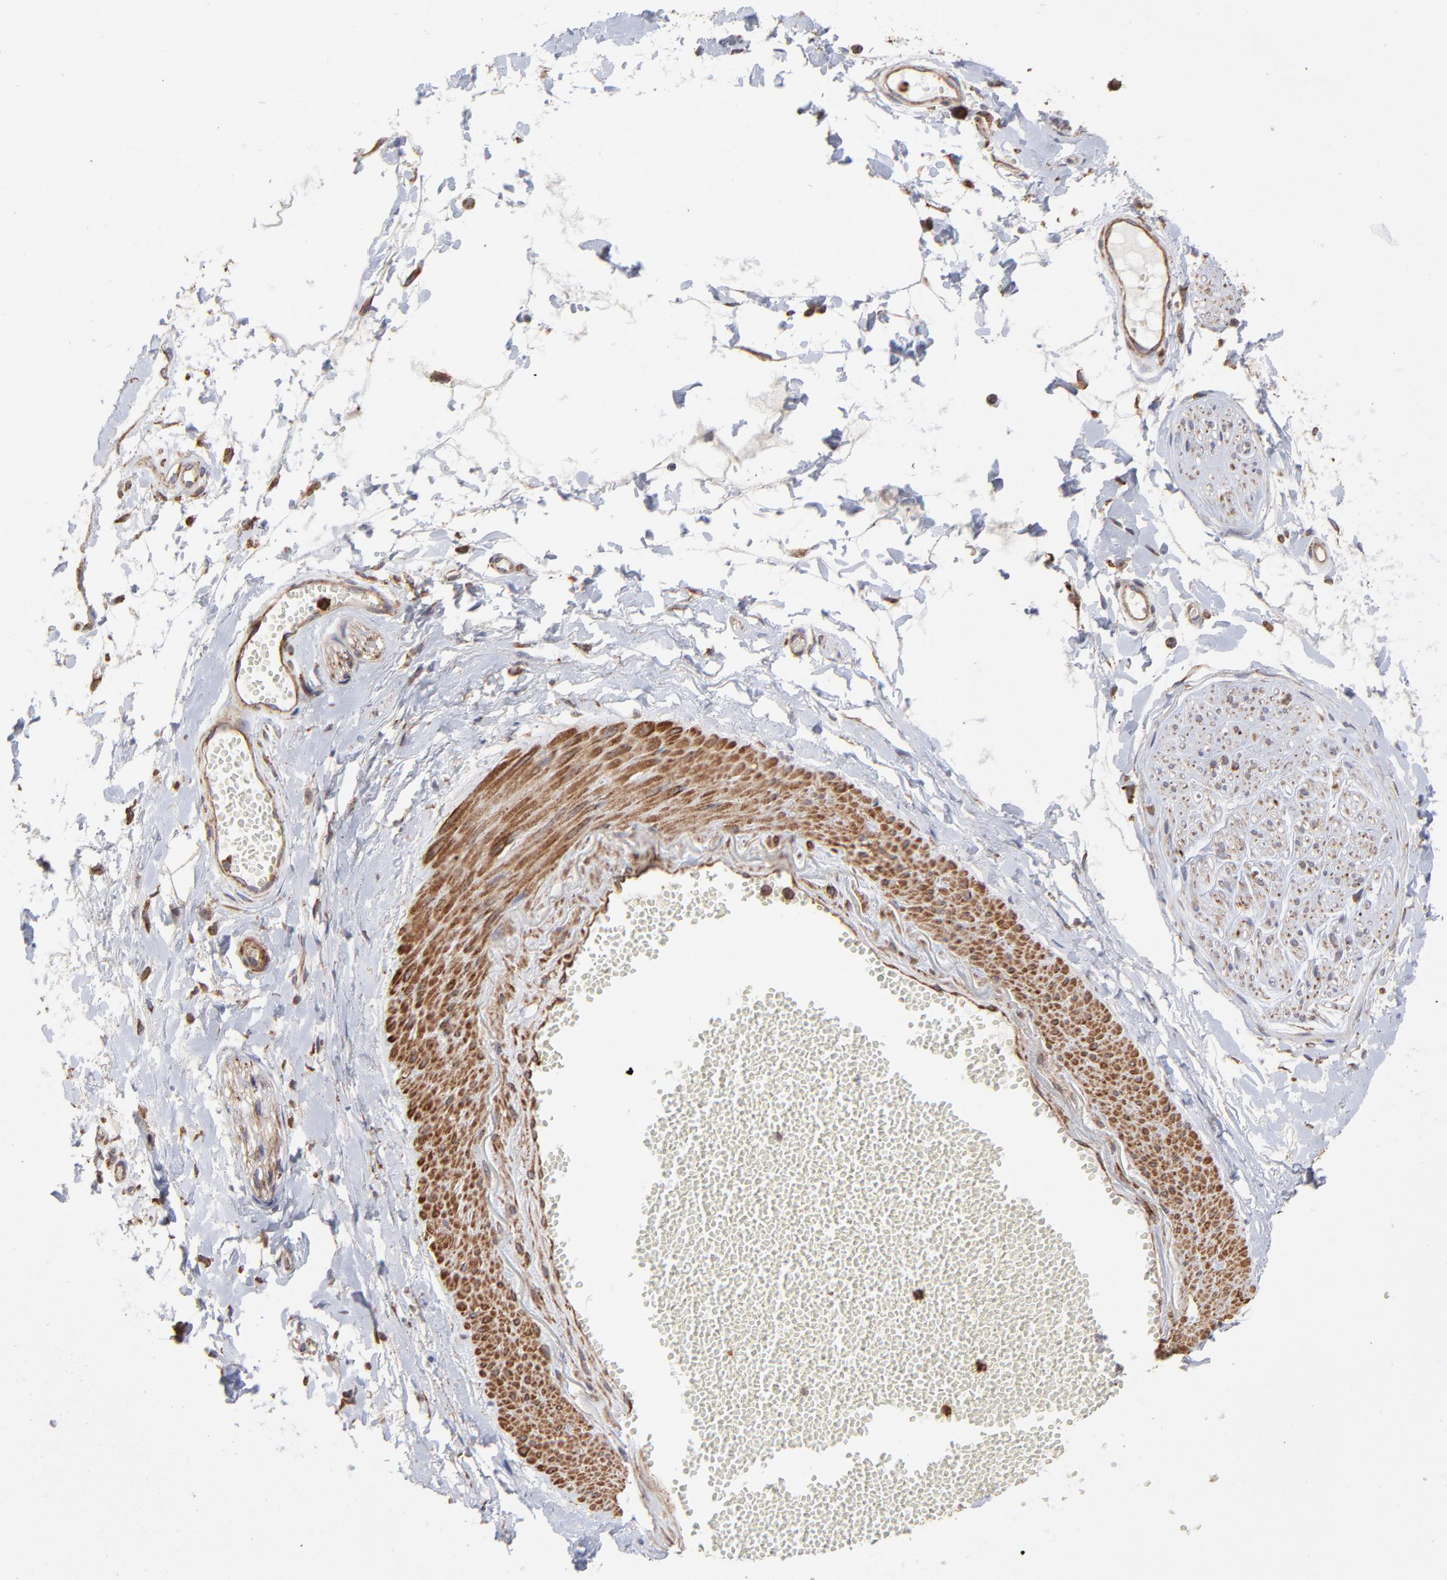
{"staining": {"intensity": "weak", "quantity": "<25%", "location": "cytoplasmic/membranous"}, "tissue": "adipose tissue", "cell_type": "Adipocytes", "image_type": "normal", "snomed": [{"axis": "morphology", "description": "Normal tissue, NOS"}, {"axis": "morphology", "description": "Inflammation, NOS"}, {"axis": "topography", "description": "Salivary gland"}, {"axis": "topography", "description": "Peripheral nerve tissue"}], "caption": "The micrograph reveals no staining of adipocytes in benign adipose tissue.", "gene": "PFKM", "patient": {"sex": "female", "age": 75}}